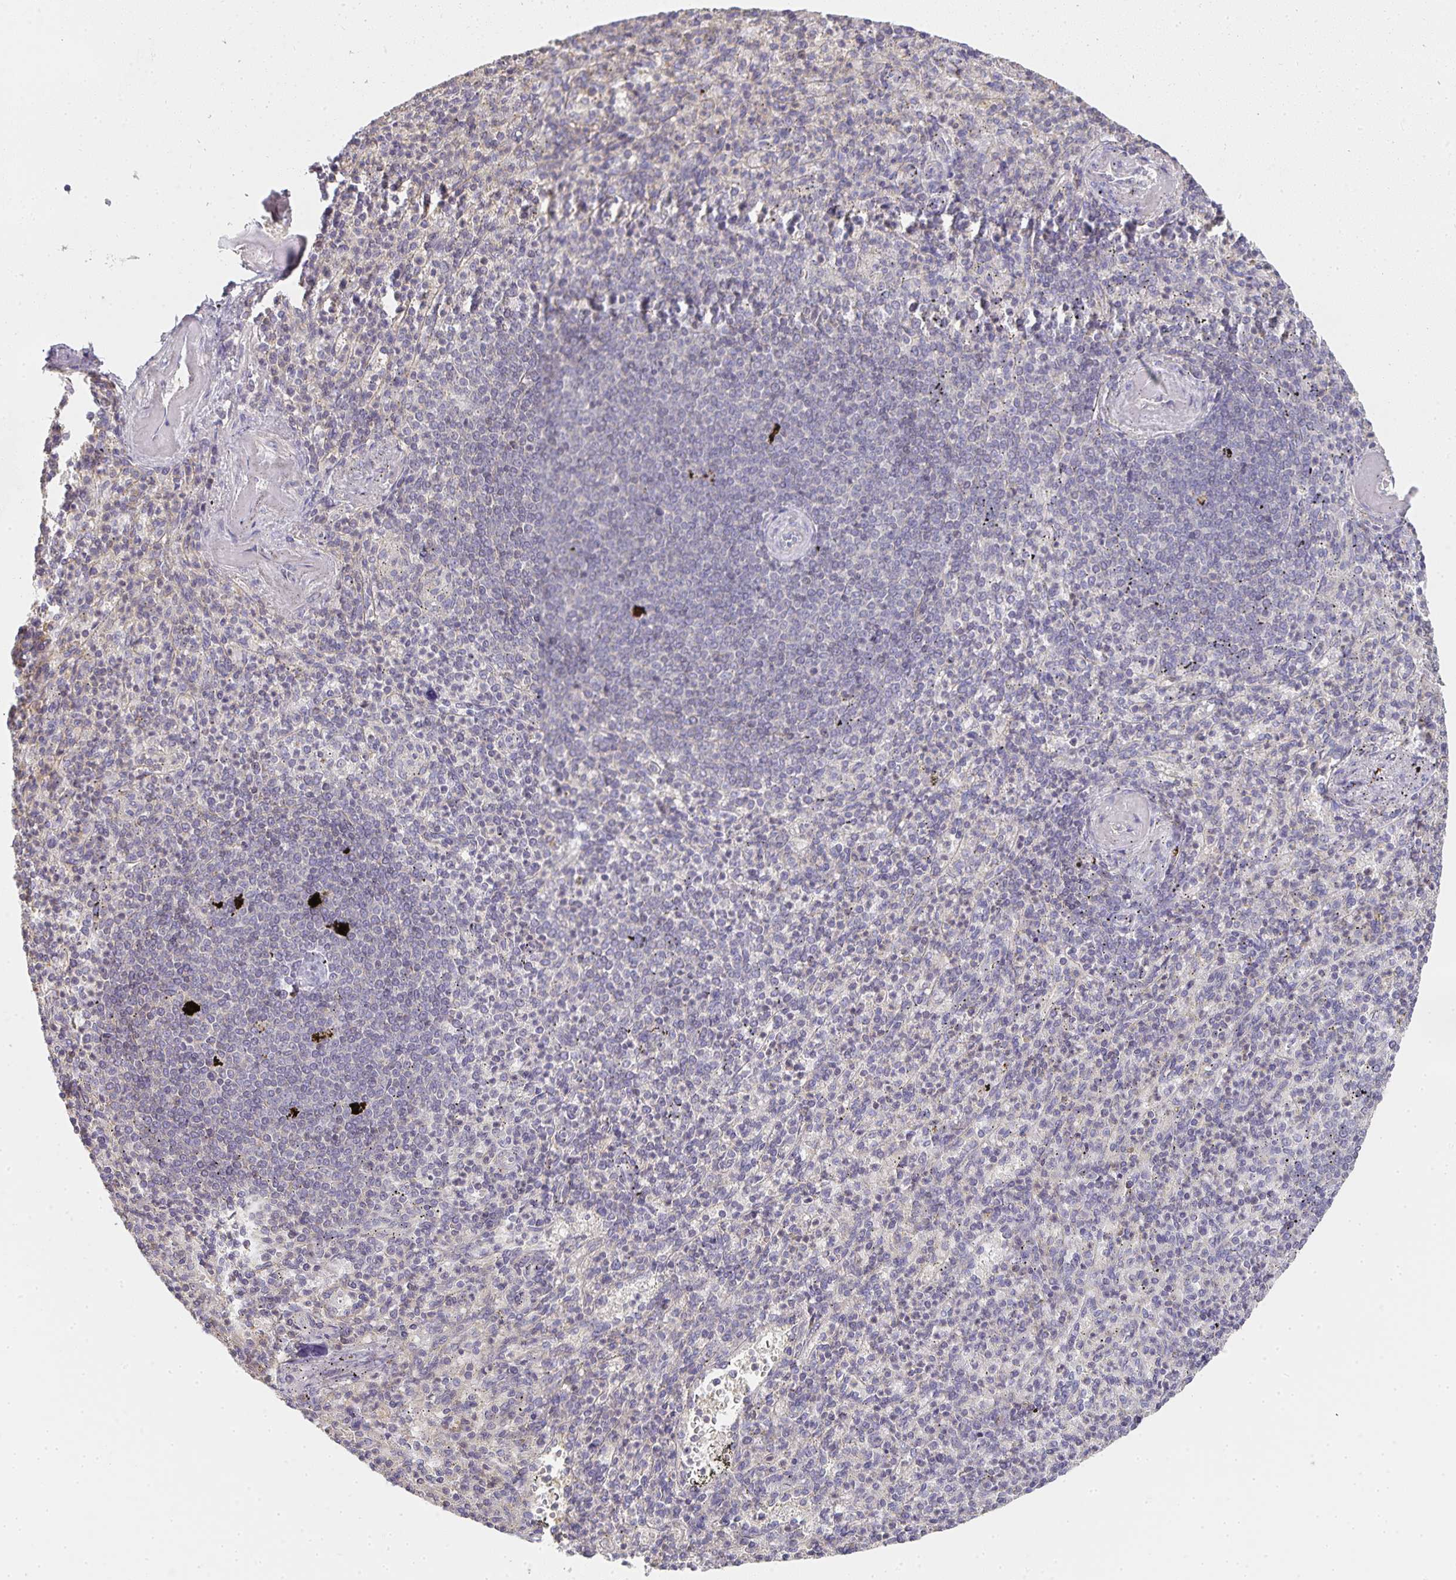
{"staining": {"intensity": "negative", "quantity": "none", "location": "none"}, "tissue": "spleen", "cell_type": "Cells in red pulp", "image_type": "normal", "snomed": [{"axis": "morphology", "description": "Normal tissue, NOS"}, {"axis": "topography", "description": "Spleen"}], "caption": "The micrograph shows no staining of cells in red pulp in normal spleen.", "gene": "GATA3", "patient": {"sex": "female", "age": 74}}